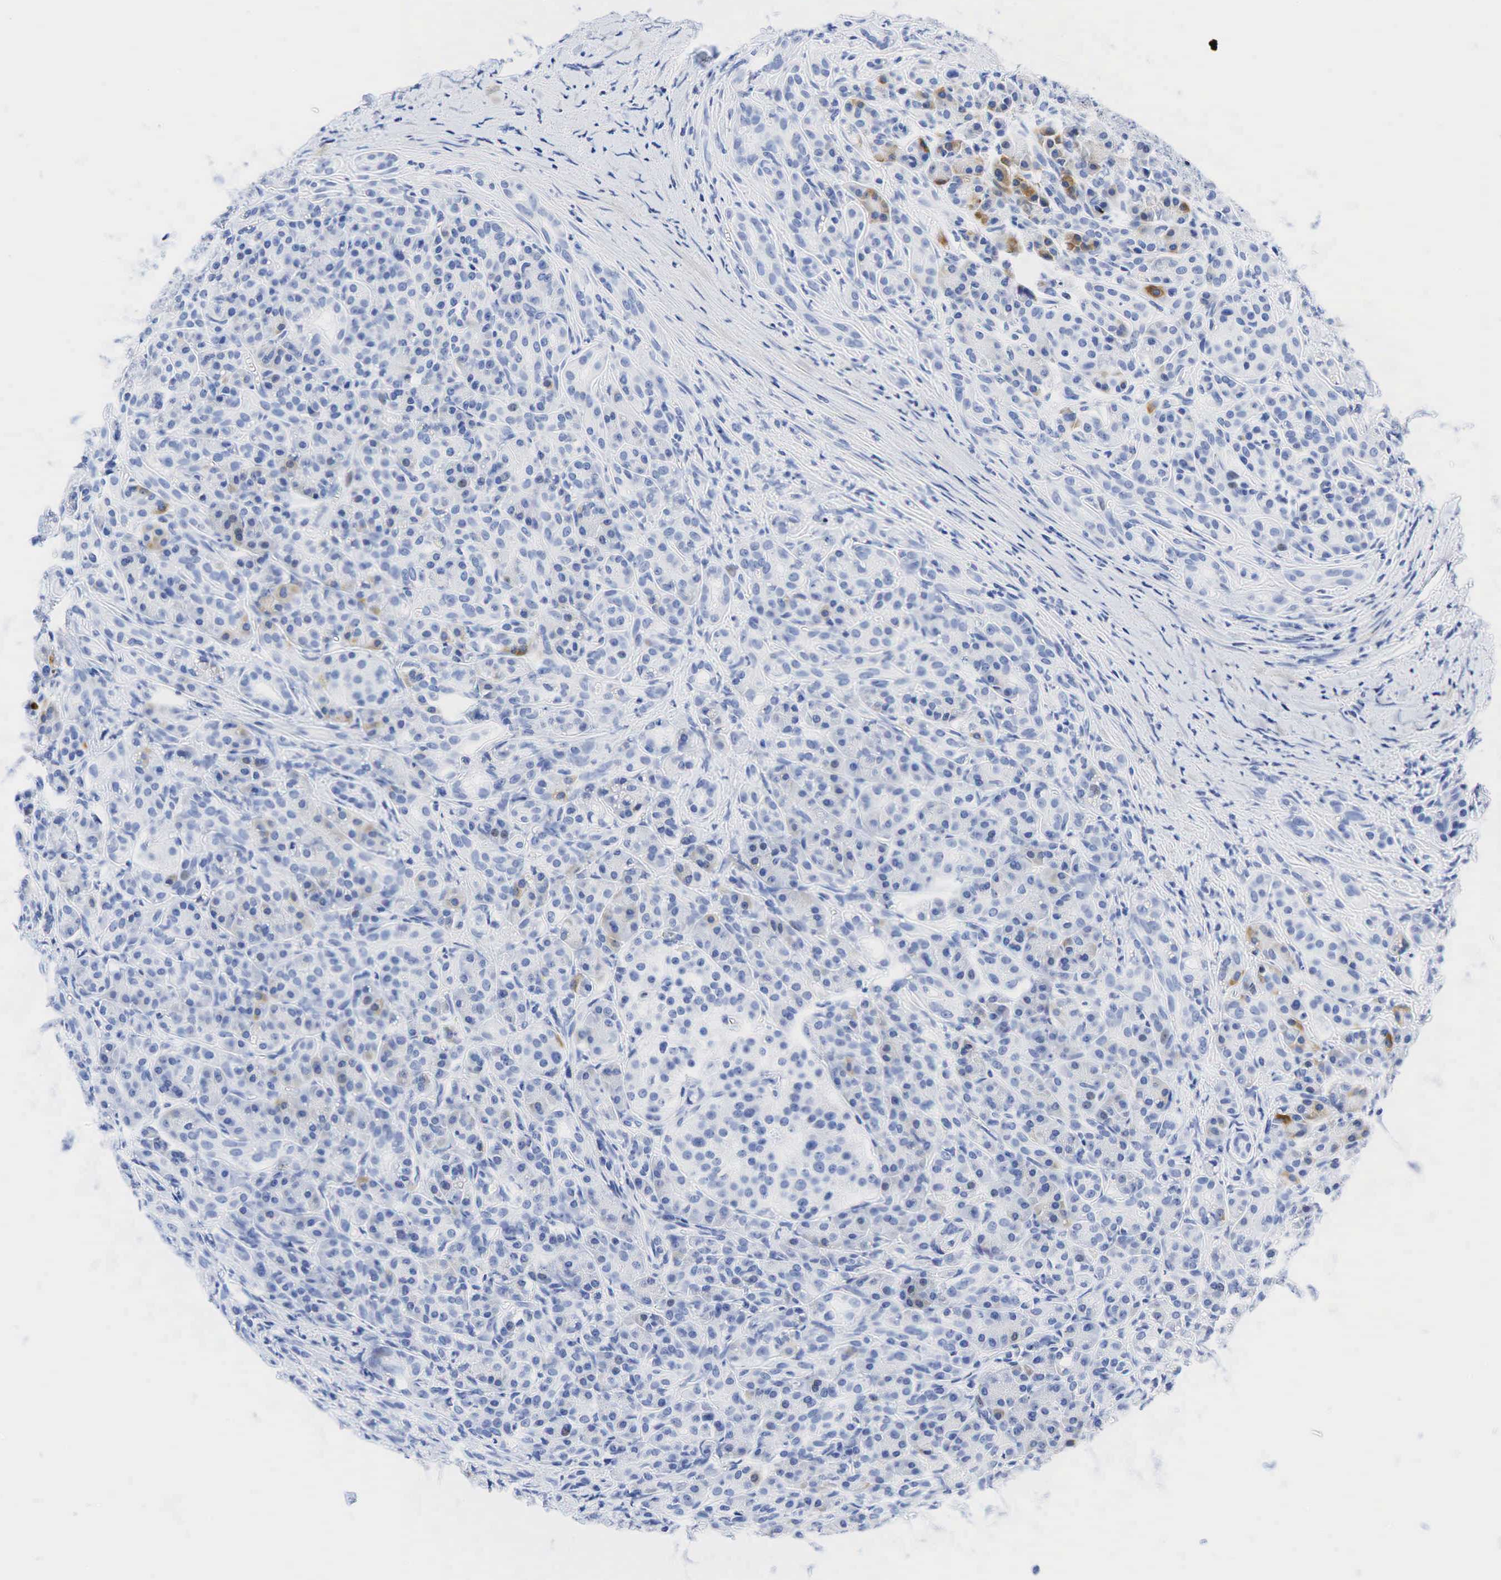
{"staining": {"intensity": "moderate", "quantity": "<25%", "location": "cytoplasmic/membranous,nuclear"}, "tissue": "pancreas", "cell_type": "Exocrine glandular cells", "image_type": "normal", "snomed": [{"axis": "morphology", "description": "Normal tissue, NOS"}, {"axis": "topography", "description": "Lymph node"}, {"axis": "topography", "description": "Pancreas"}], "caption": "Immunohistochemistry of benign human pancreas displays low levels of moderate cytoplasmic/membranous,nuclear positivity in approximately <25% of exocrine glandular cells.", "gene": "INHA", "patient": {"sex": "male", "age": 59}}